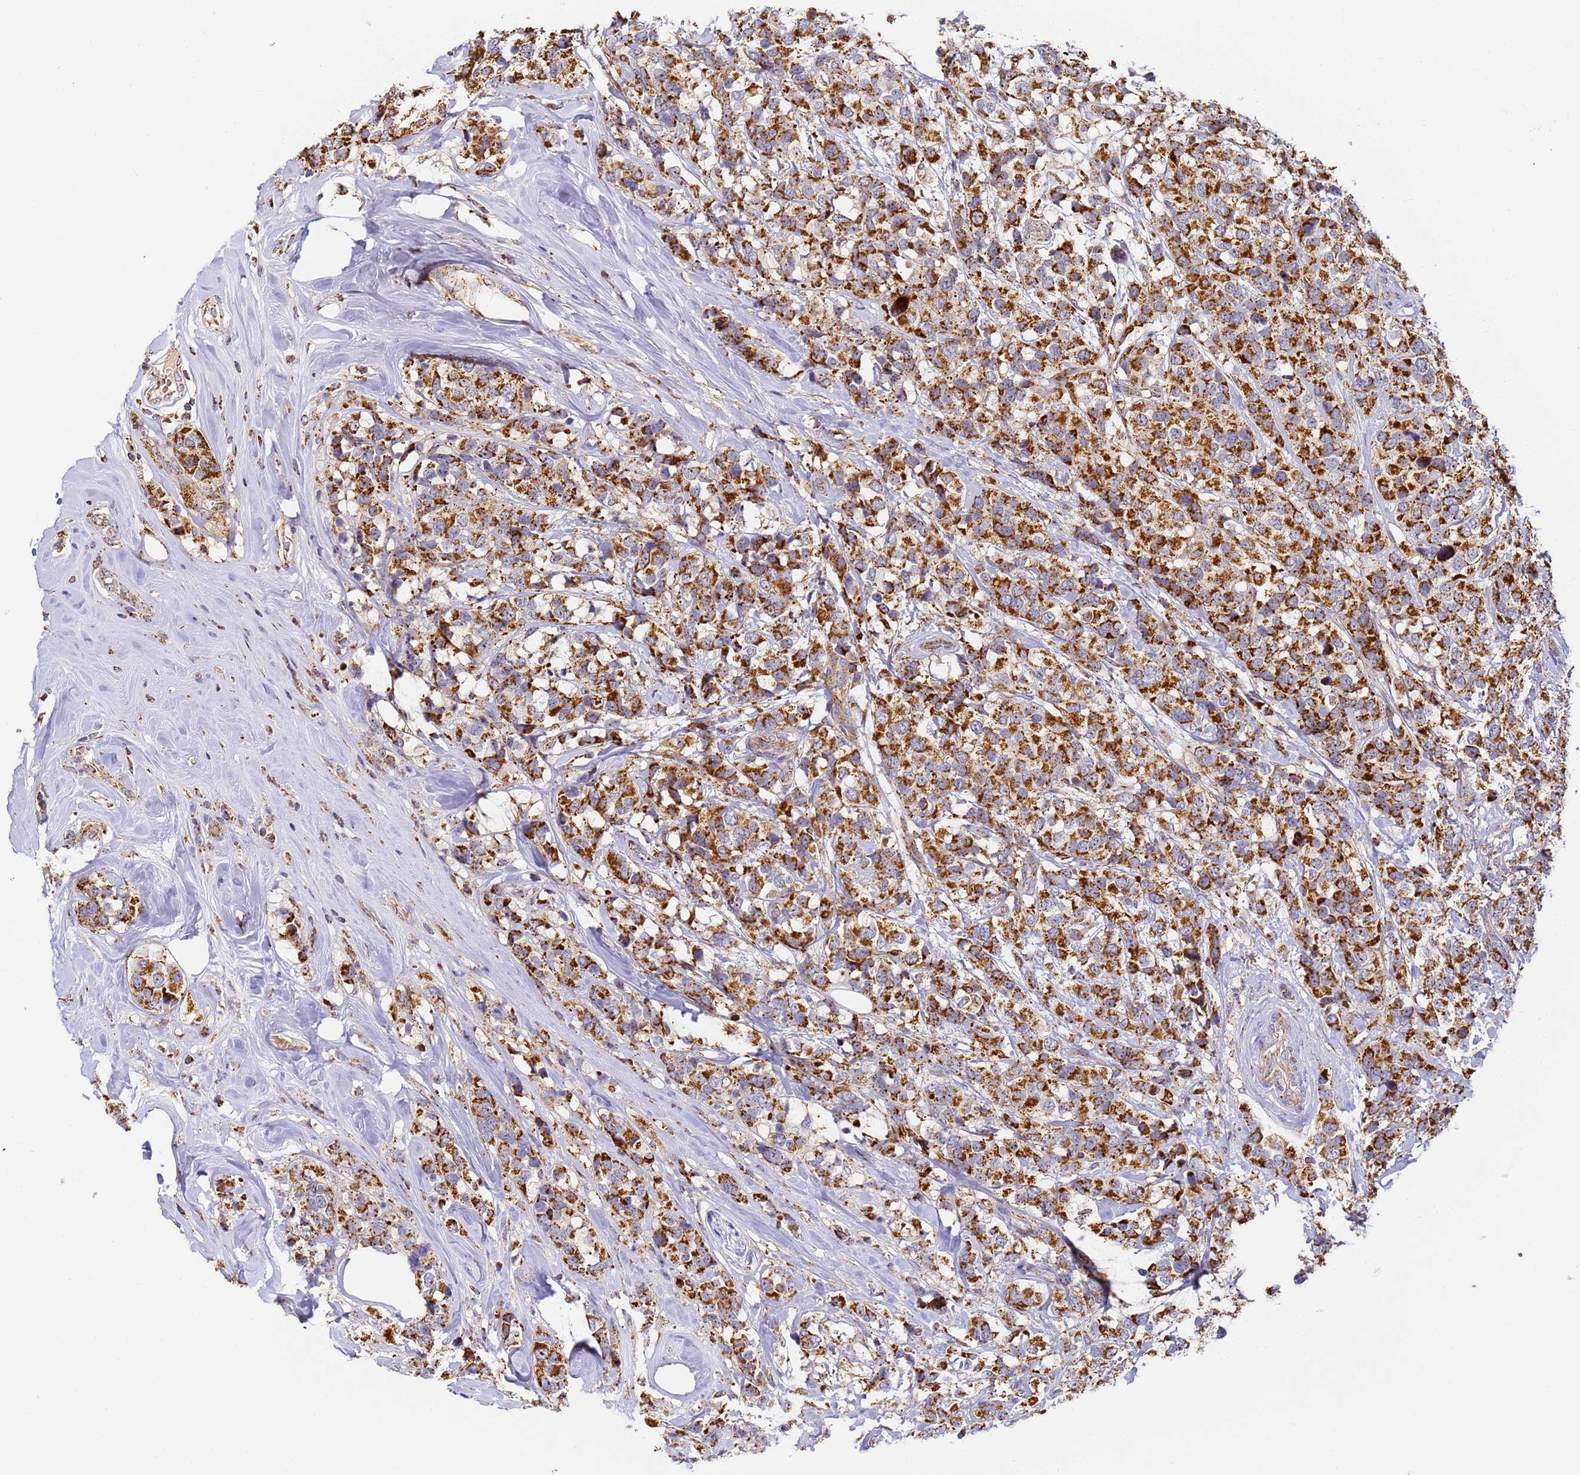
{"staining": {"intensity": "strong", "quantity": ">75%", "location": "cytoplasmic/membranous"}, "tissue": "breast cancer", "cell_type": "Tumor cells", "image_type": "cancer", "snomed": [{"axis": "morphology", "description": "Lobular carcinoma"}, {"axis": "topography", "description": "Breast"}], "caption": "Breast cancer stained for a protein (brown) shows strong cytoplasmic/membranous positive staining in about >75% of tumor cells.", "gene": "FRG2C", "patient": {"sex": "female", "age": 59}}